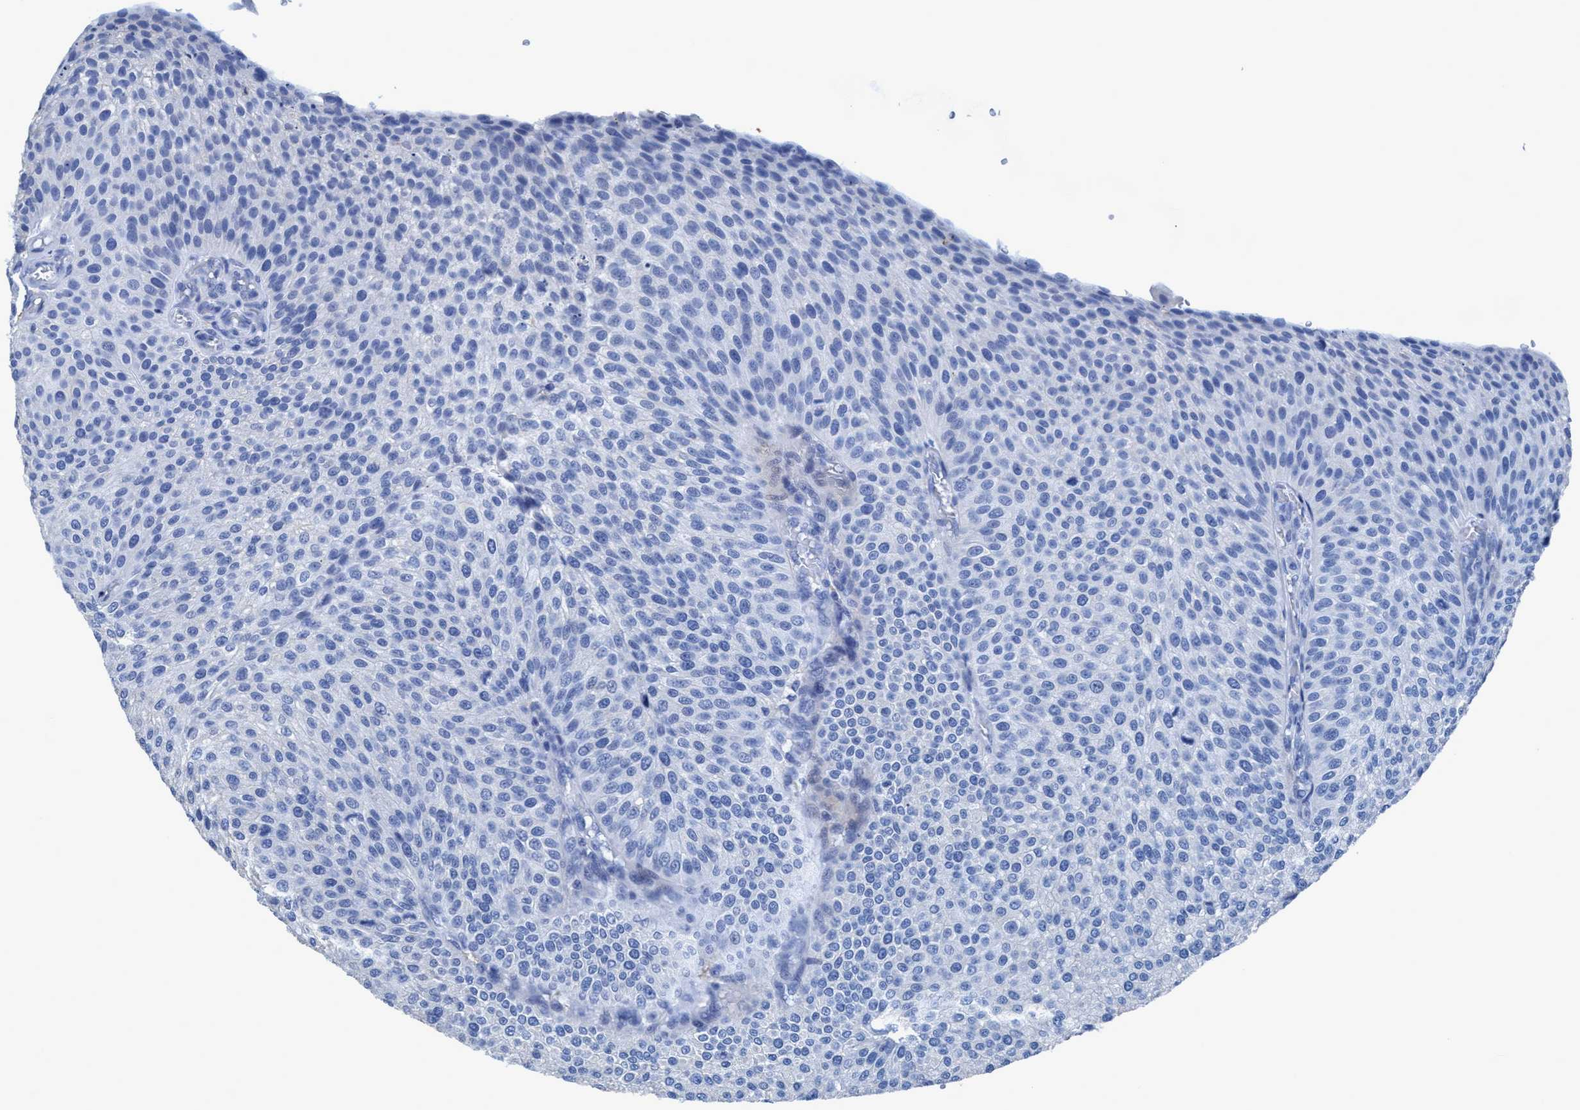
{"staining": {"intensity": "negative", "quantity": "none", "location": "none"}, "tissue": "urothelial cancer", "cell_type": "Tumor cells", "image_type": "cancer", "snomed": [{"axis": "morphology", "description": "Urothelial carcinoma, Low grade"}, {"axis": "topography", "description": "Smooth muscle"}, {"axis": "topography", "description": "Urinary bladder"}], "caption": "Tumor cells show no significant expression in low-grade urothelial carcinoma.", "gene": "DNAI1", "patient": {"sex": "male", "age": 60}}